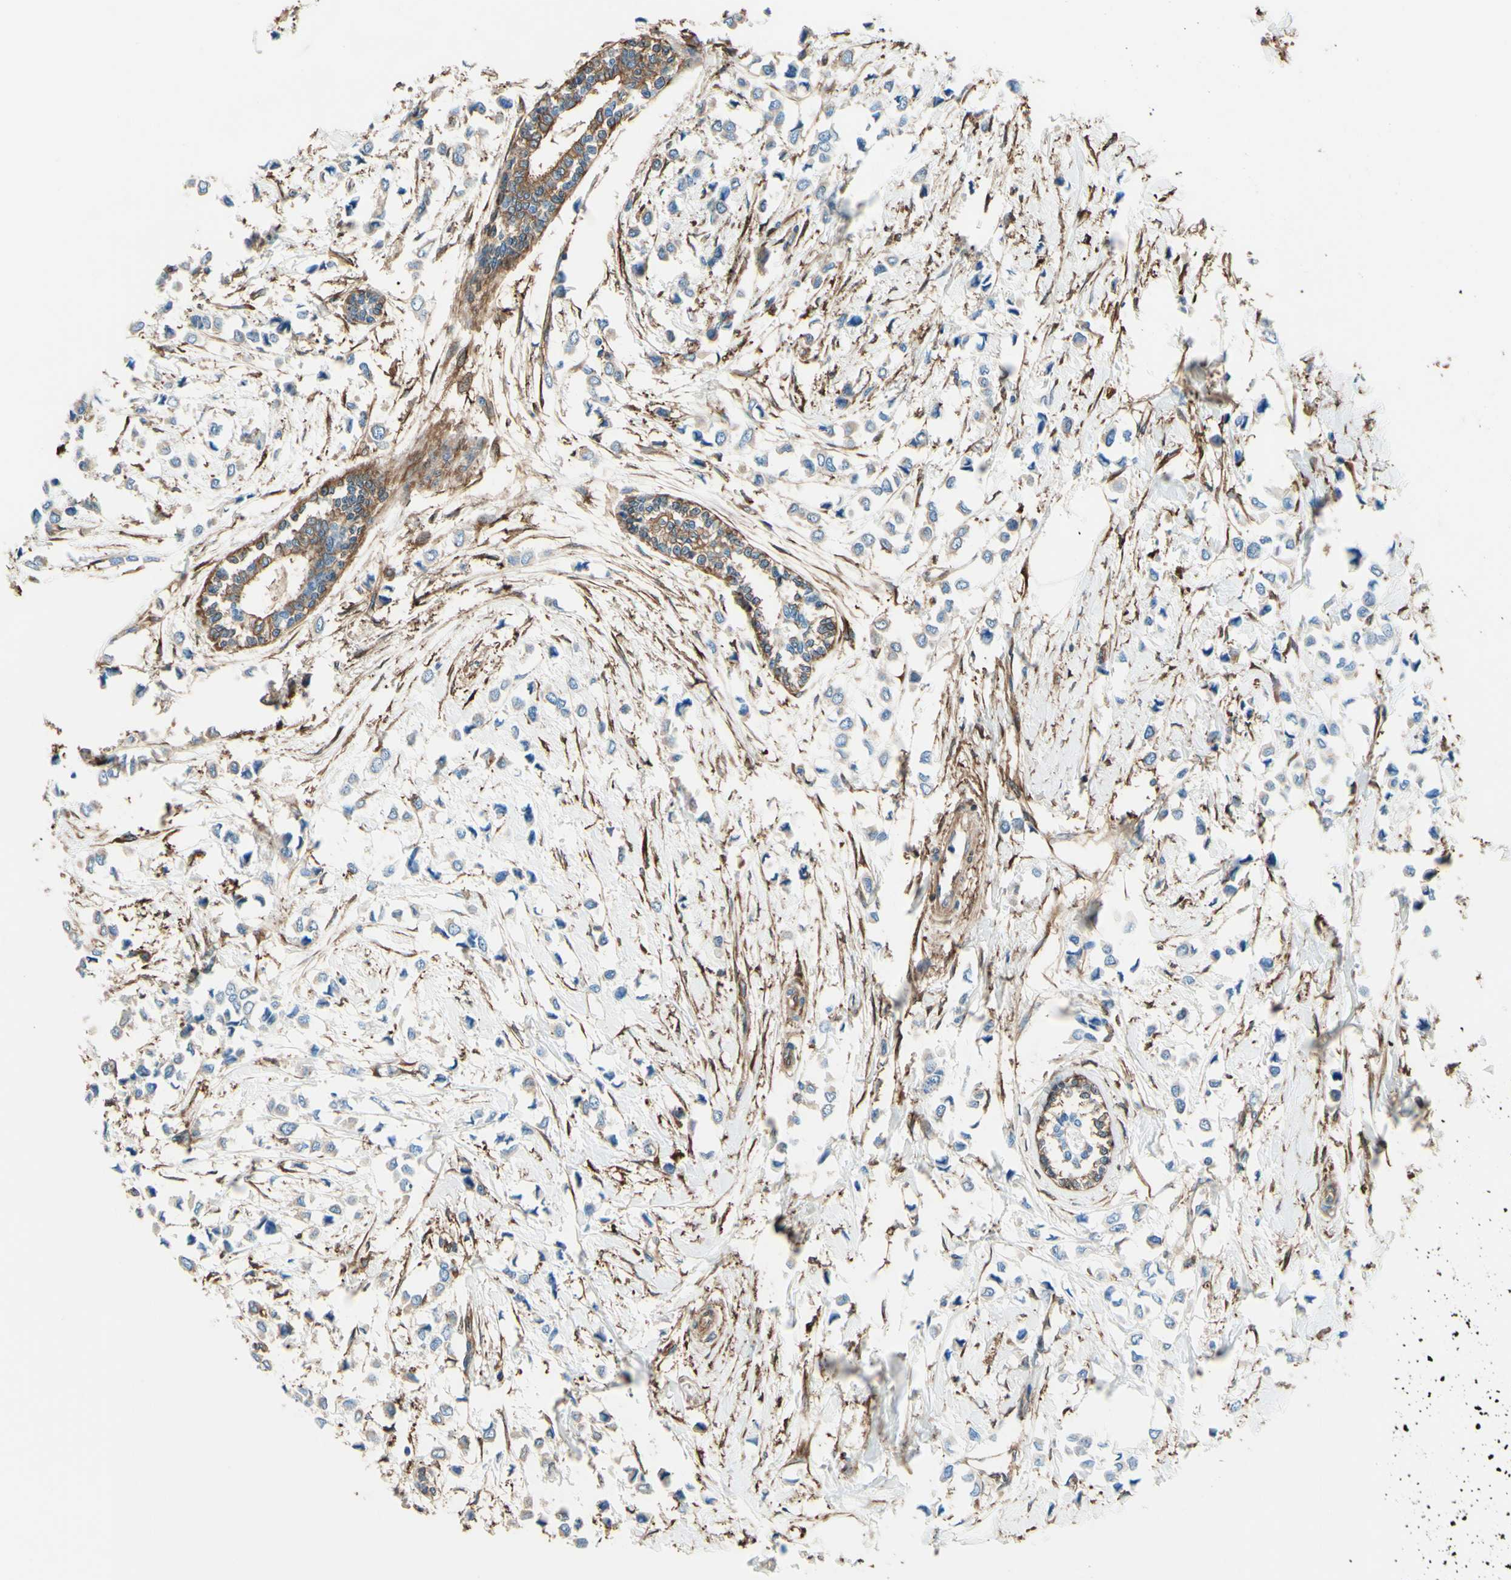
{"staining": {"intensity": "negative", "quantity": "none", "location": "none"}, "tissue": "breast cancer", "cell_type": "Tumor cells", "image_type": "cancer", "snomed": [{"axis": "morphology", "description": "Lobular carcinoma"}, {"axis": "topography", "description": "Breast"}], "caption": "Tumor cells are negative for protein expression in human breast lobular carcinoma.", "gene": "DPYSL3", "patient": {"sex": "female", "age": 51}}